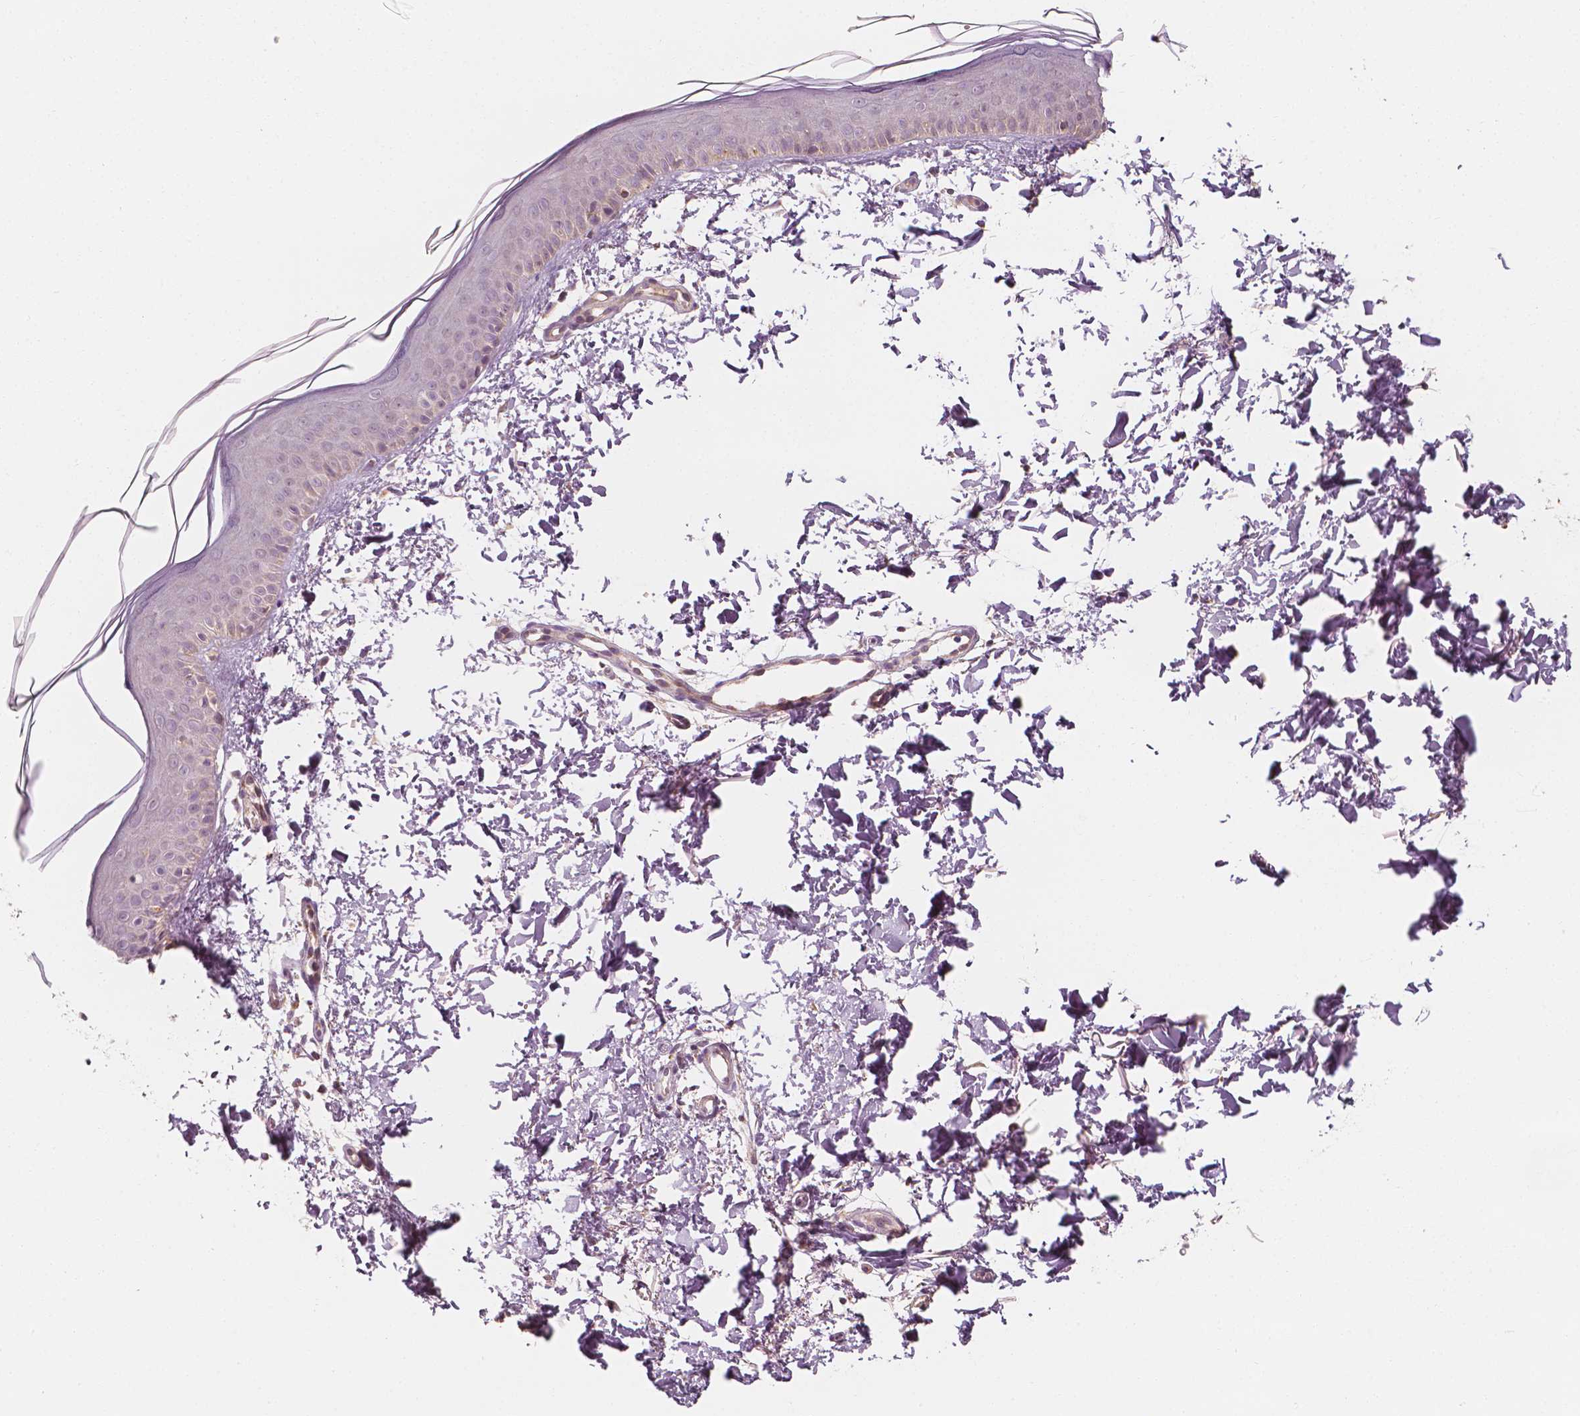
{"staining": {"intensity": "weak", "quantity": "25%-75%", "location": "cytoplasmic/membranous"}, "tissue": "skin", "cell_type": "Fibroblasts", "image_type": "normal", "snomed": [{"axis": "morphology", "description": "Normal tissue, NOS"}, {"axis": "topography", "description": "Skin"}], "caption": "A micrograph of skin stained for a protein demonstrates weak cytoplasmic/membranous brown staining in fibroblasts.", "gene": "SHPK", "patient": {"sex": "female", "age": 62}}